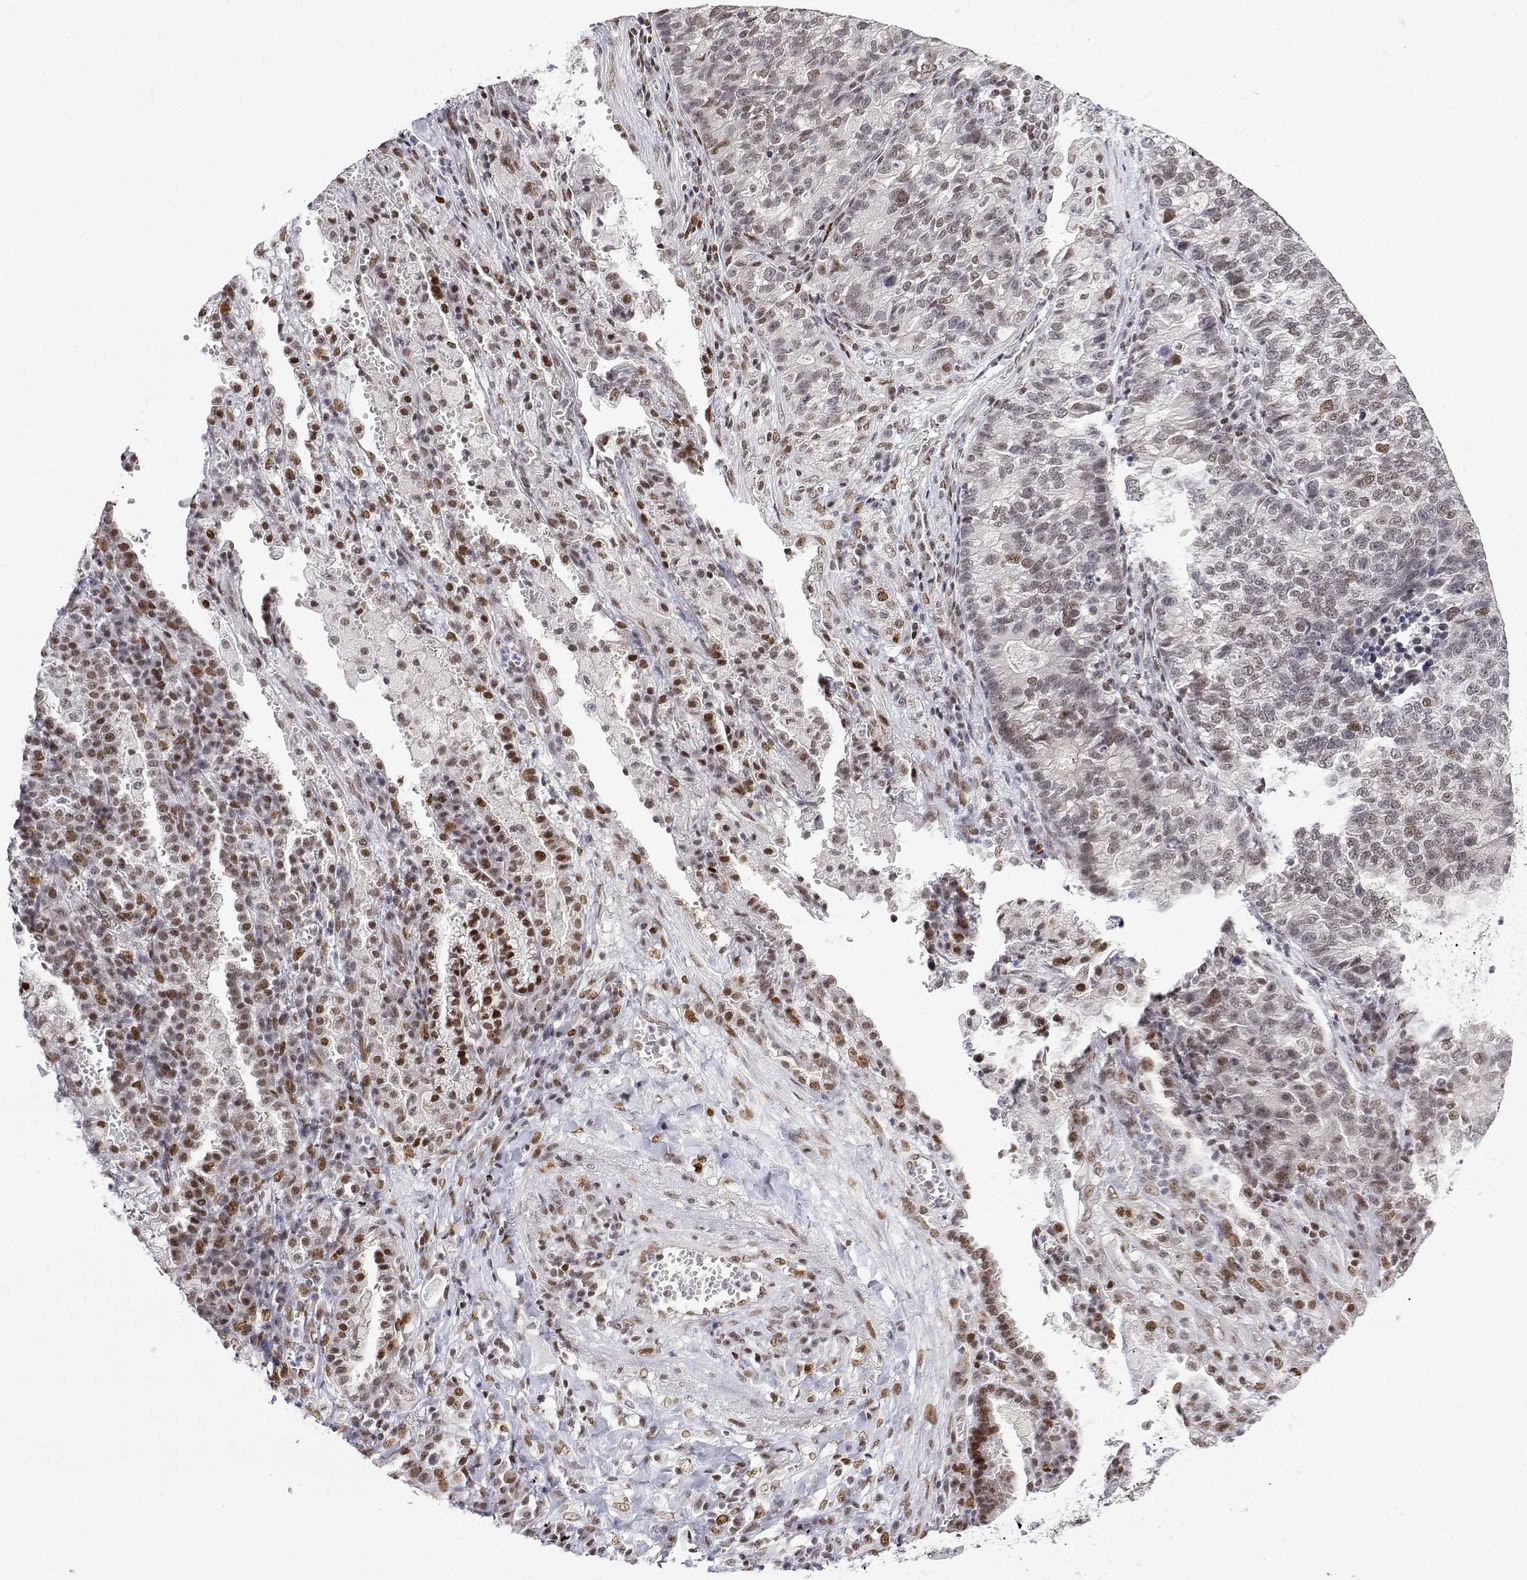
{"staining": {"intensity": "moderate", "quantity": "<25%", "location": "nuclear"}, "tissue": "lung cancer", "cell_type": "Tumor cells", "image_type": "cancer", "snomed": [{"axis": "morphology", "description": "Adenocarcinoma, NOS"}, {"axis": "topography", "description": "Lung"}], "caption": "Immunohistochemistry micrograph of neoplastic tissue: human lung cancer stained using IHC demonstrates low levels of moderate protein expression localized specifically in the nuclear of tumor cells, appearing as a nuclear brown color.", "gene": "XPC", "patient": {"sex": "male", "age": 57}}